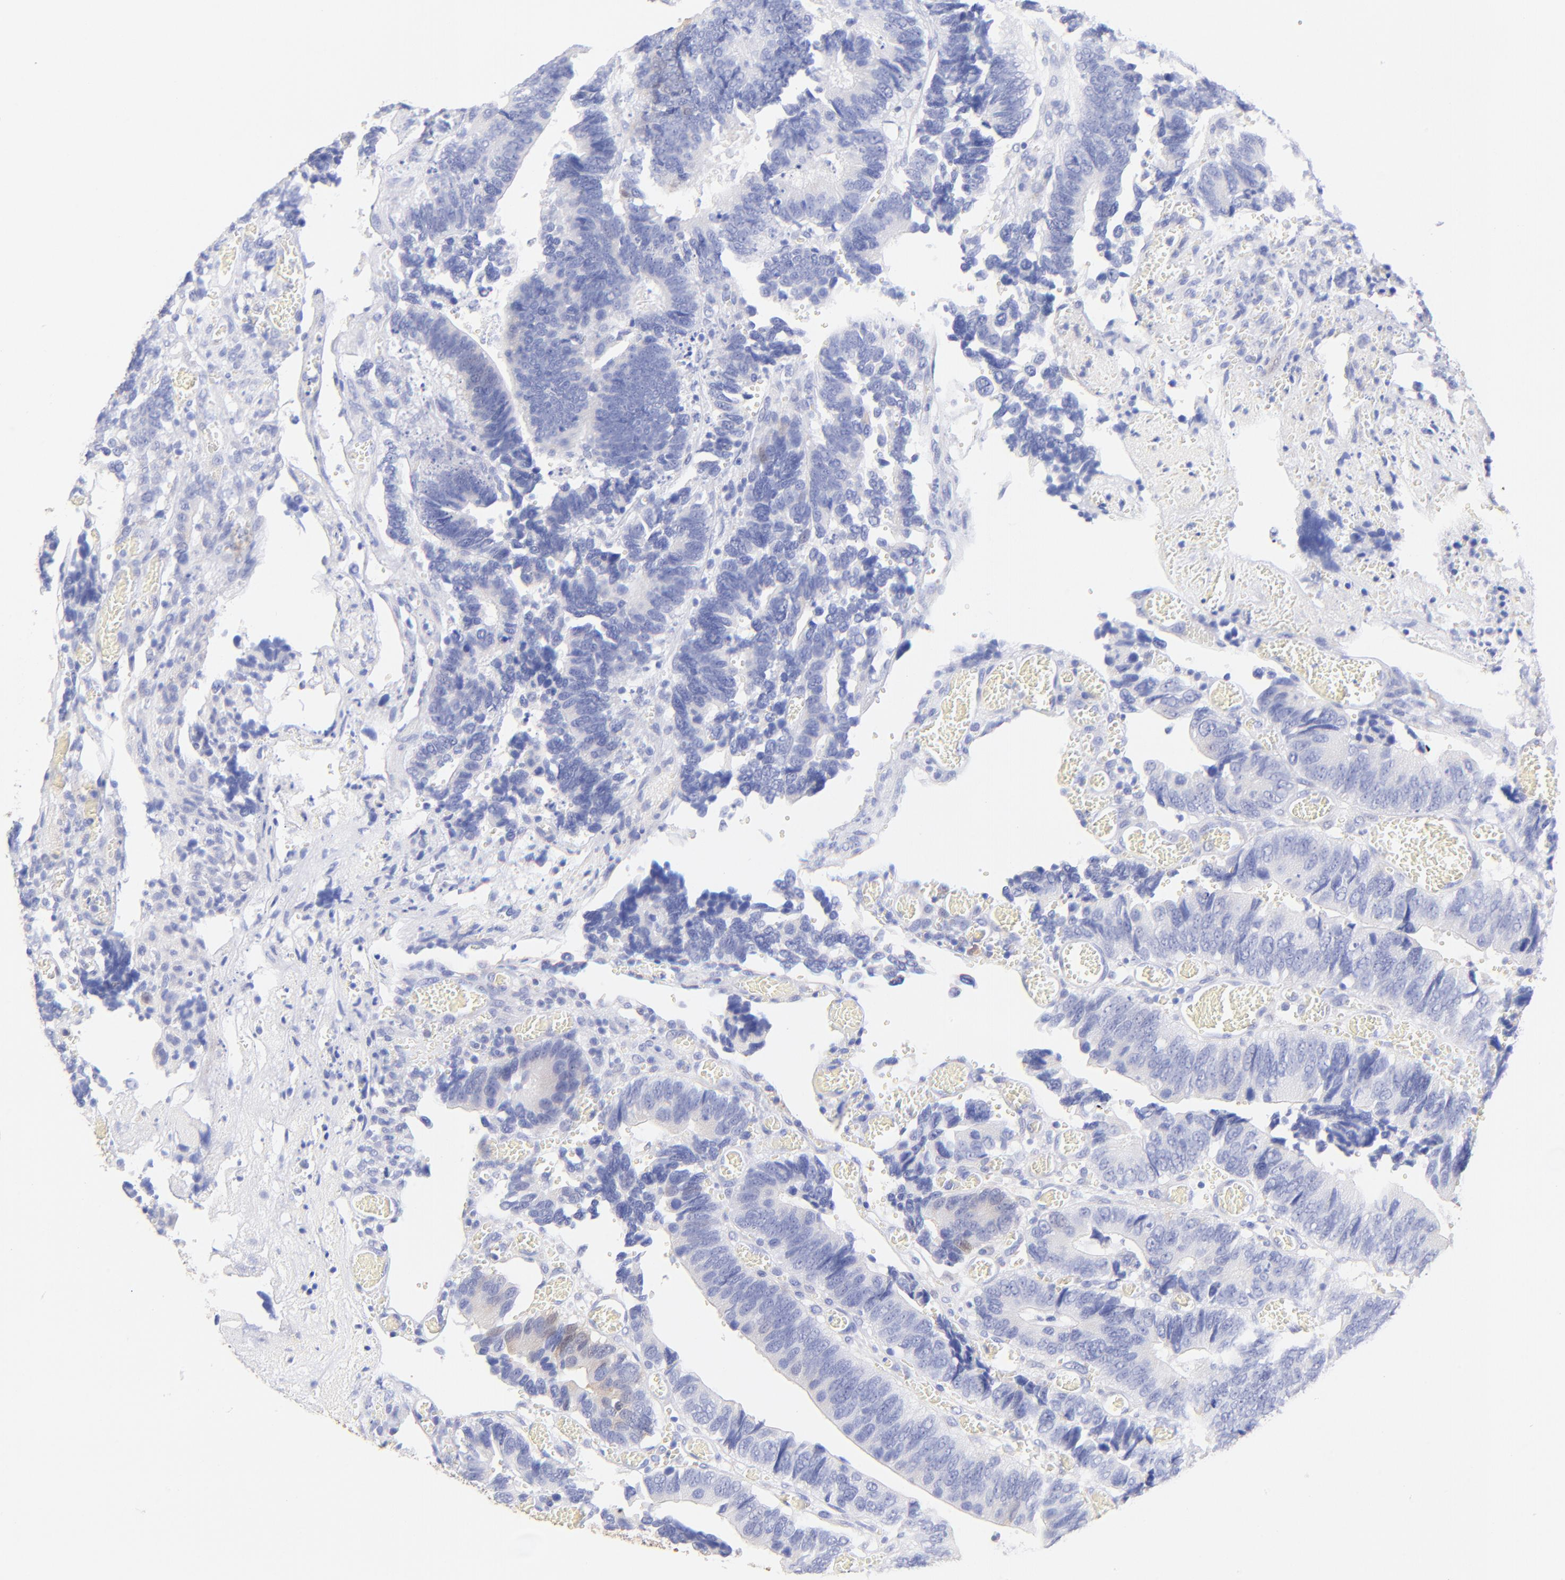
{"staining": {"intensity": "negative", "quantity": "none", "location": "none"}, "tissue": "colorectal cancer", "cell_type": "Tumor cells", "image_type": "cancer", "snomed": [{"axis": "morphology", "description": "Adenocarcinoma, NOS"}, {"axis": "topography", "description": "Colon"}], "caption": "The photomicrograph demonstrates no staining of tumor cells in adenocarcinoma (colorectal). The staining was performed using DAB (3,3'-diaminobenzidine) to visualize the protein expression in brown, while the nuclei were stained in blue with hematoxylin (Magnification: 20x).", "gene": "ALDH1A1", "patient": {"sex": "male", "age": 72}}